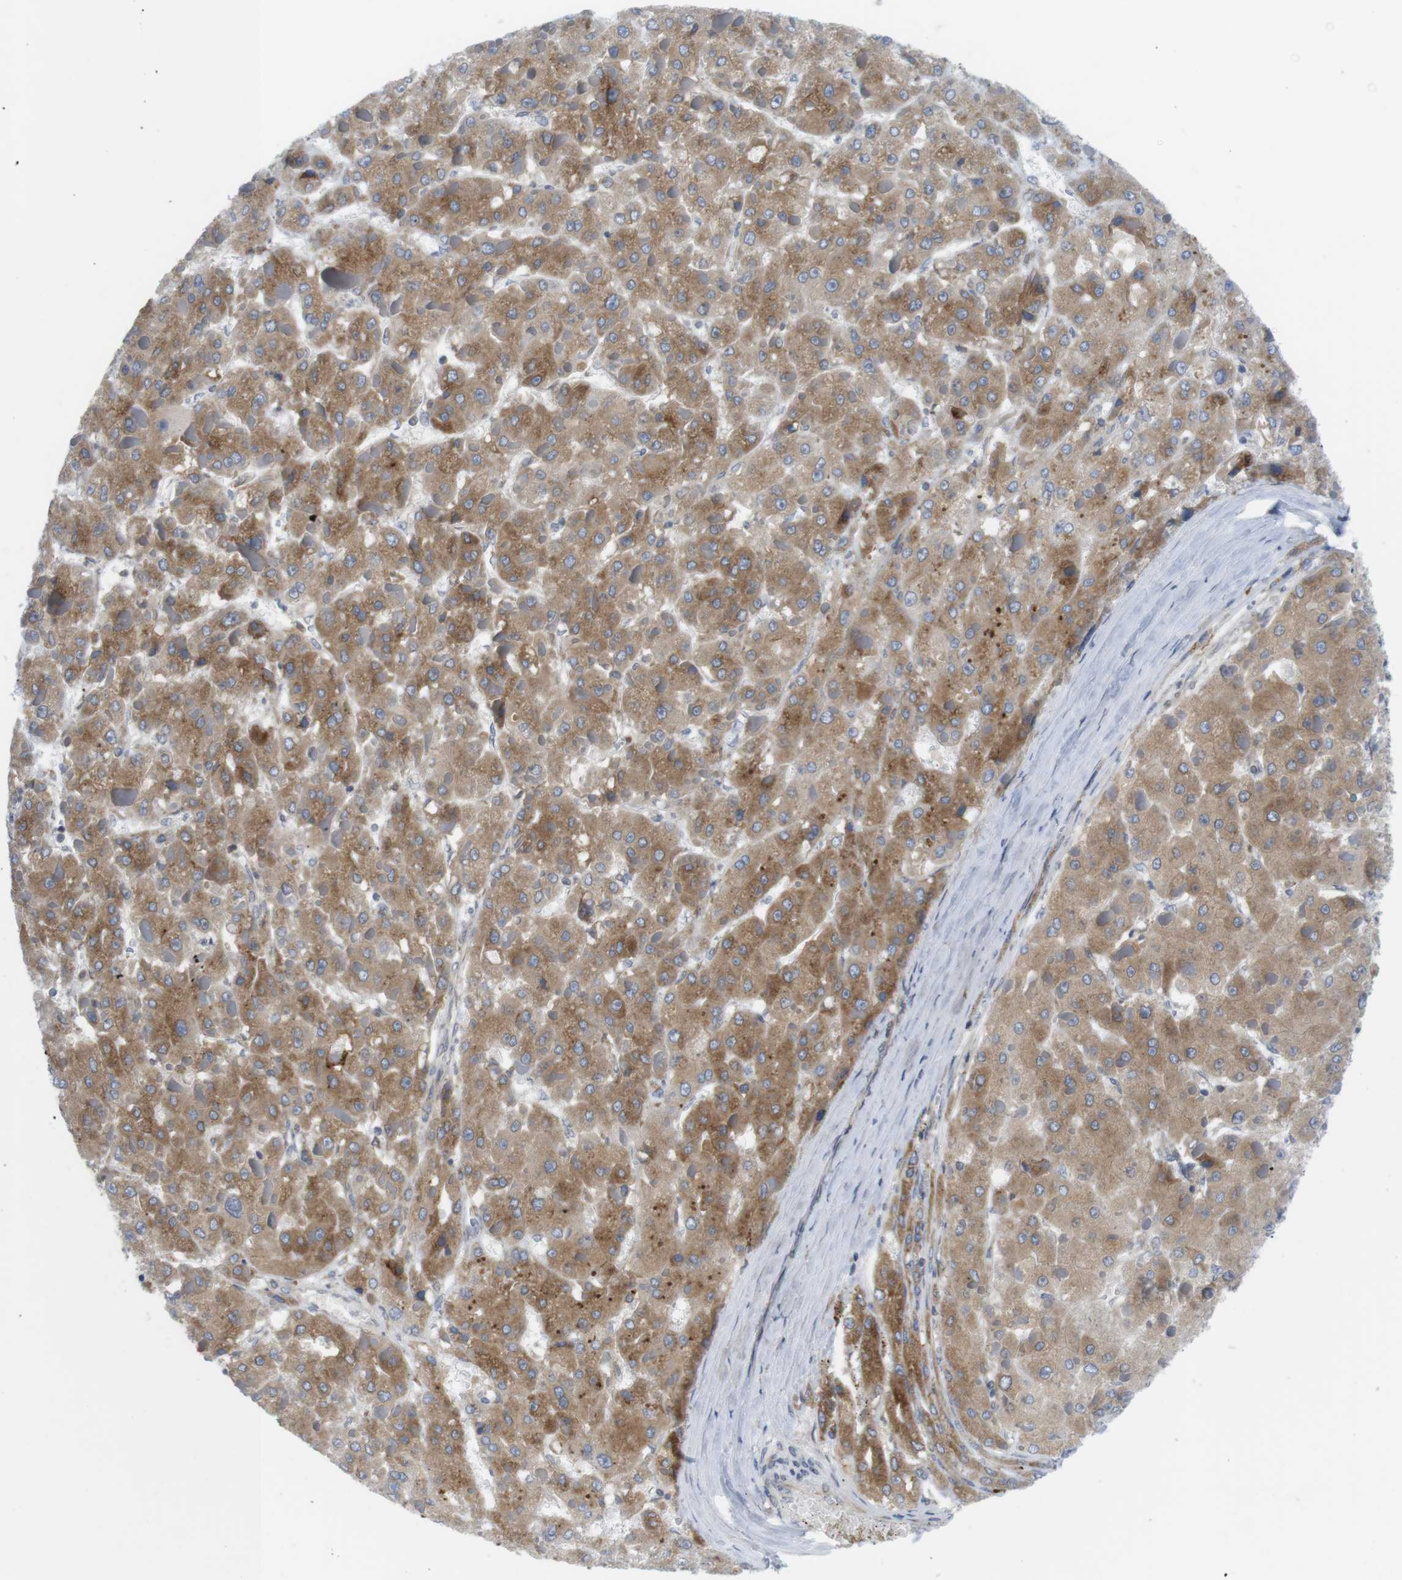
{"staining": {"intensity": "moderate", "quantity": ">75%", "location": "cytoplasmic/membranous"}, "tissue": "liver cancer", "cell_type": "Tumor cells", "image_type": "cancer", "snomed": [{"axis": "morphology", "description": "Carcinoma, Hepatocellular, NOS"}, {"axis": "topography", "description": "Liver"}], "caption": "Approximately >75% of tumor cells in liver cancer (hepatocellular carcinoma) exhibit moderate cytoplasmic/membranous protein expression as visualized by brown immunohistochemical staining.", "gene": "ERGIC3", "patient": {"sex": "female", "age": 73}}